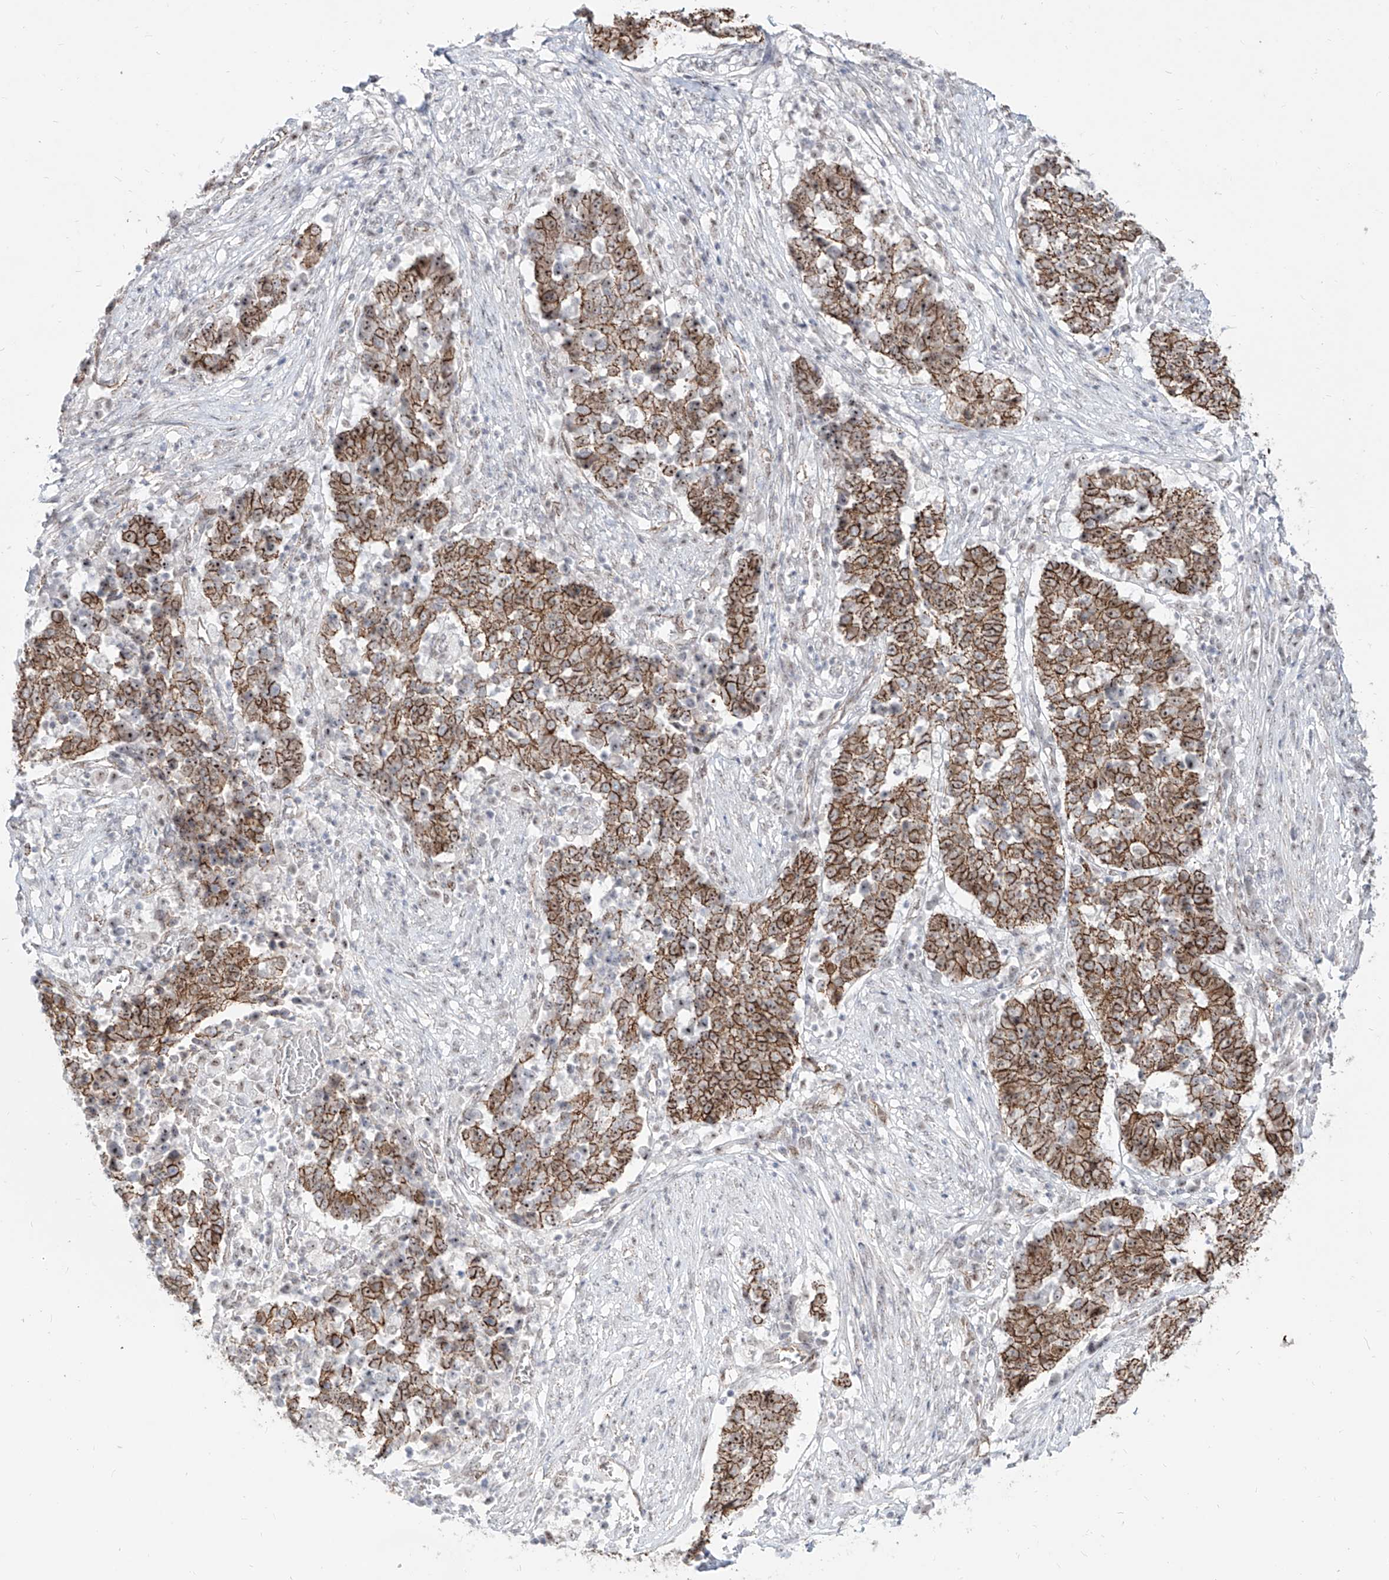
{"staining": {"intensity": "strong", "quantity": ">75%", "location": "cytoplasmic/membranous,nuclear"}, "tissue": "stomach cancer", "cell_type": "Tumor cells", "image_type": "cancer", "snomed": [{"axis": "morphology", "description": "Adenocarcinoma, NOS"}, {"axis": "topography", "description": "Stomach"}], "caption": "Stomach adenocarcinoma tissue demonstrates strong cytoplasmic/membranous and nuclear staining in approximately >75% of tumor cells The staining was performed using DAB (3,3'-diaminobenzidine) to visualize the protein expression in brown, while the nuclei were stained in blue with hematoxylin (Magnification: 20x).", "gene": "ZNF710", "patient": {"sex": "male", "age": 59}}